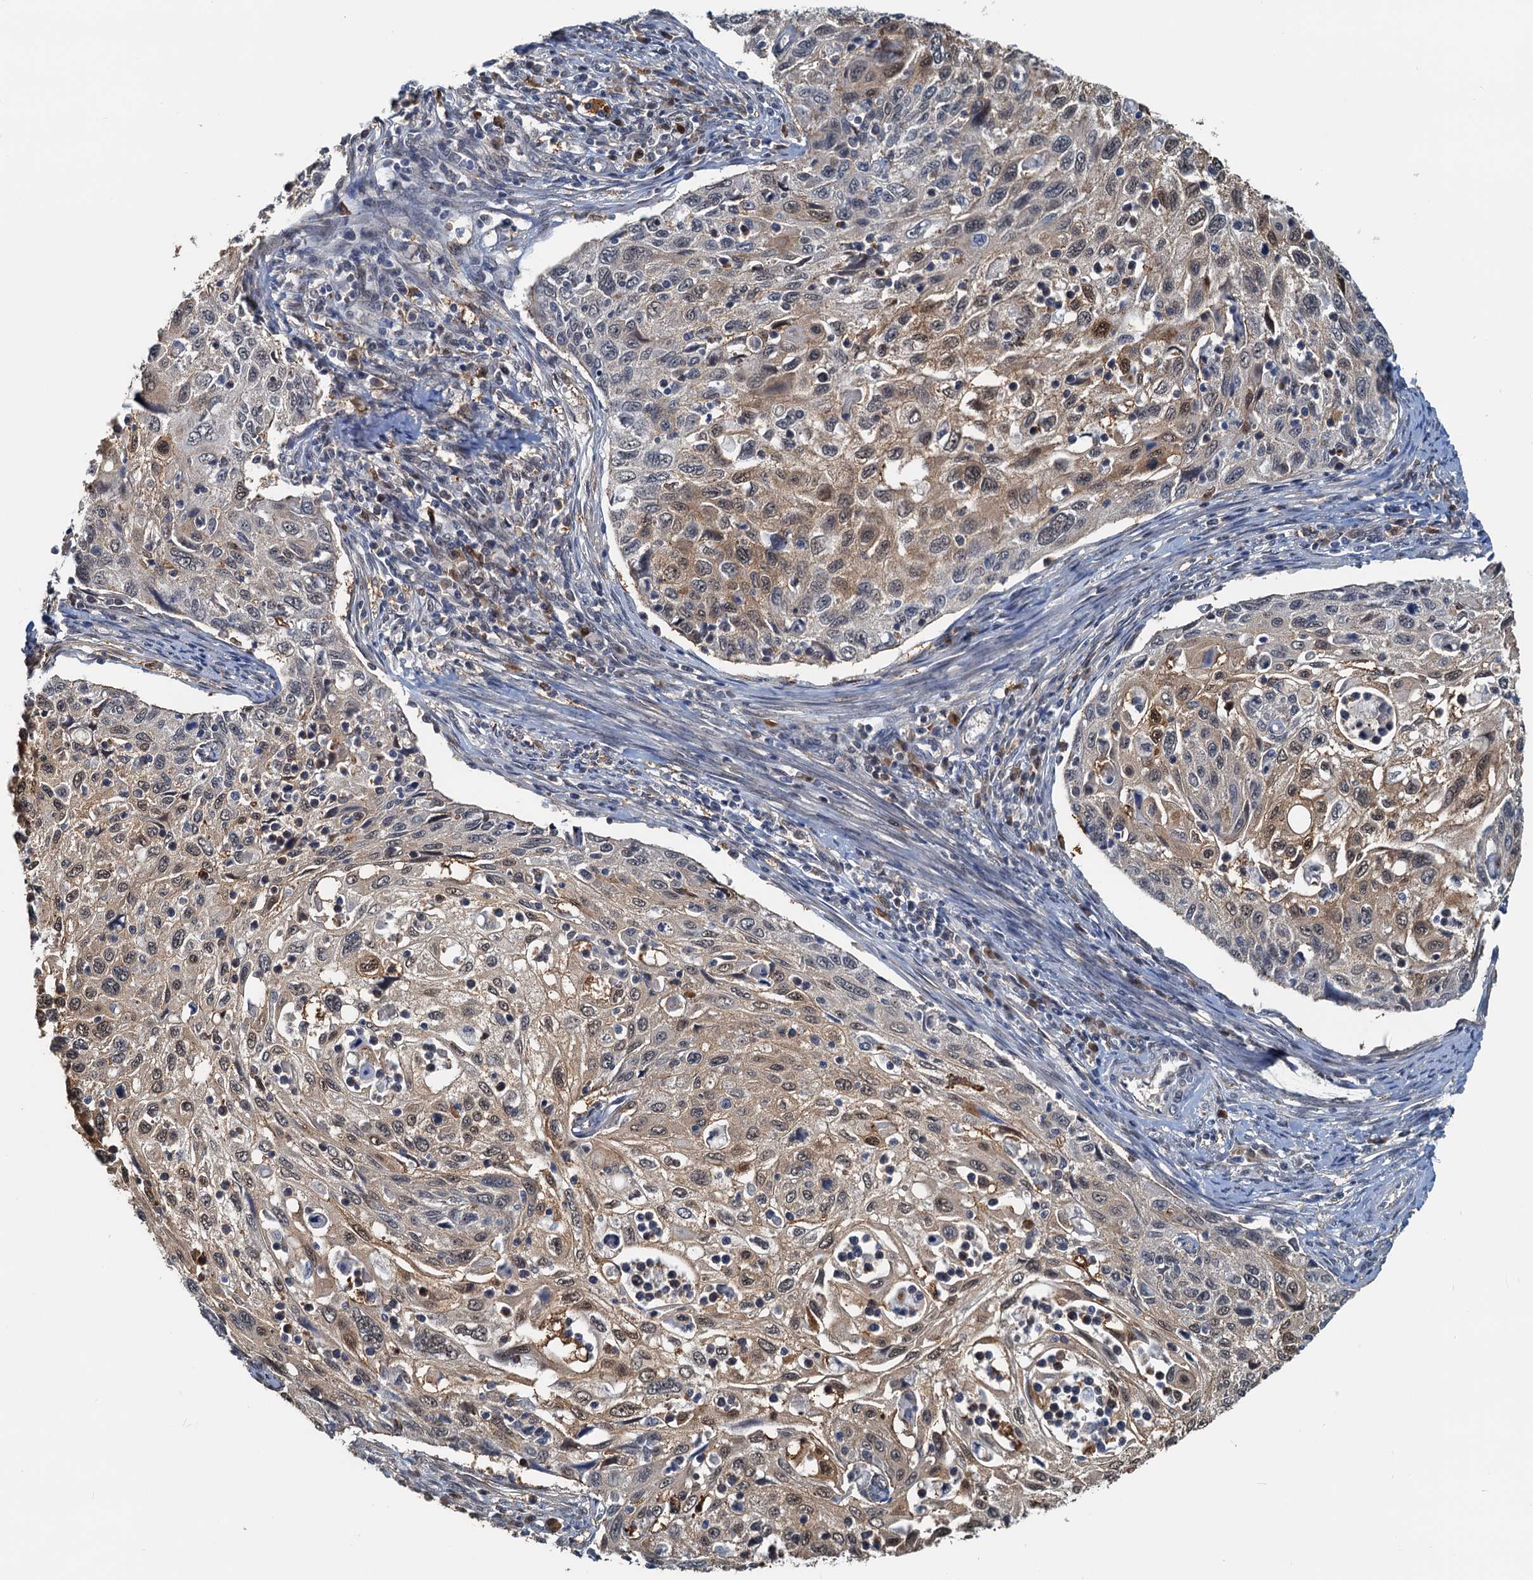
{"staining": {"intensity": "weak", "quantity": "25%-75%", "location": "cytoplasmic/membranous"}, "tissue": "cervical cancer", "cell_type": "Tumor cells", "image_type": "cancer", "snomed": [{"axis": "morphology", "description": "Squamous cell carcinoma, NOS"}, {"axis": "topography", "description": "Cervix"}], "caption": "This is a photomicrograph of IHC staining of cervical cancer, which shows weak expression in the cytoplasmic/membranous of tumor cells.", "gene": "SPINDOC", "patient": {"sex": "female", "age": 70}}